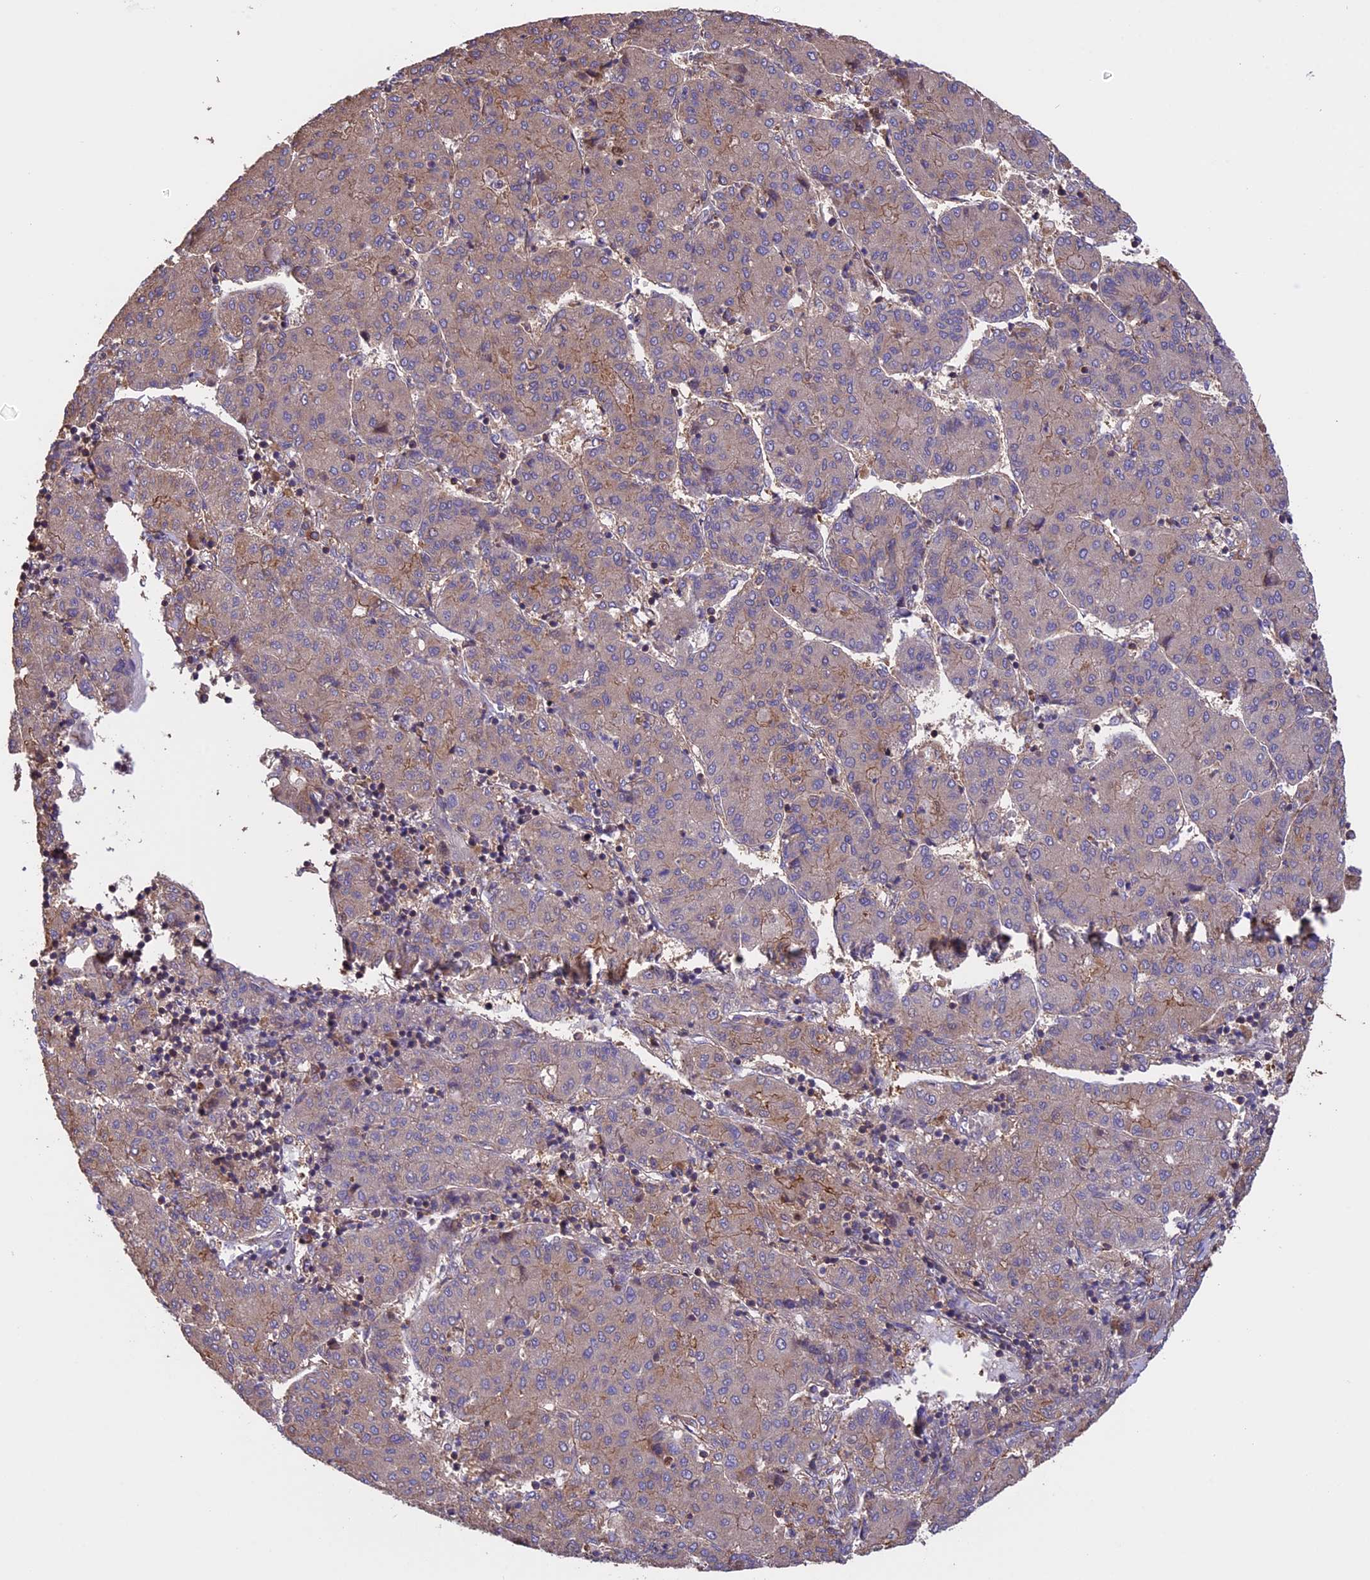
{"staining": {"intensity": "weak", "quantity": "25%-75%", "location": "cytoplasmic/membranous"}, "tissue": "liver cancer", "cell_type": "Tumor cells", "image_type": "cancer", "snomed": [{"axis": "morphology", "description": "Carcinoma, Hepatocellular, NOS"}, {"axis": "topography", "description": "Liver"}], "caption": "About 25%-75% of tumor cells in human hepatocellular carcinoma (liver) show weak cytoplasmic/membranous protein expression as visualized by brown immunohistochemical staining.", "gene": "GAS8", "patient": {"sex": "male", "age": 65}}